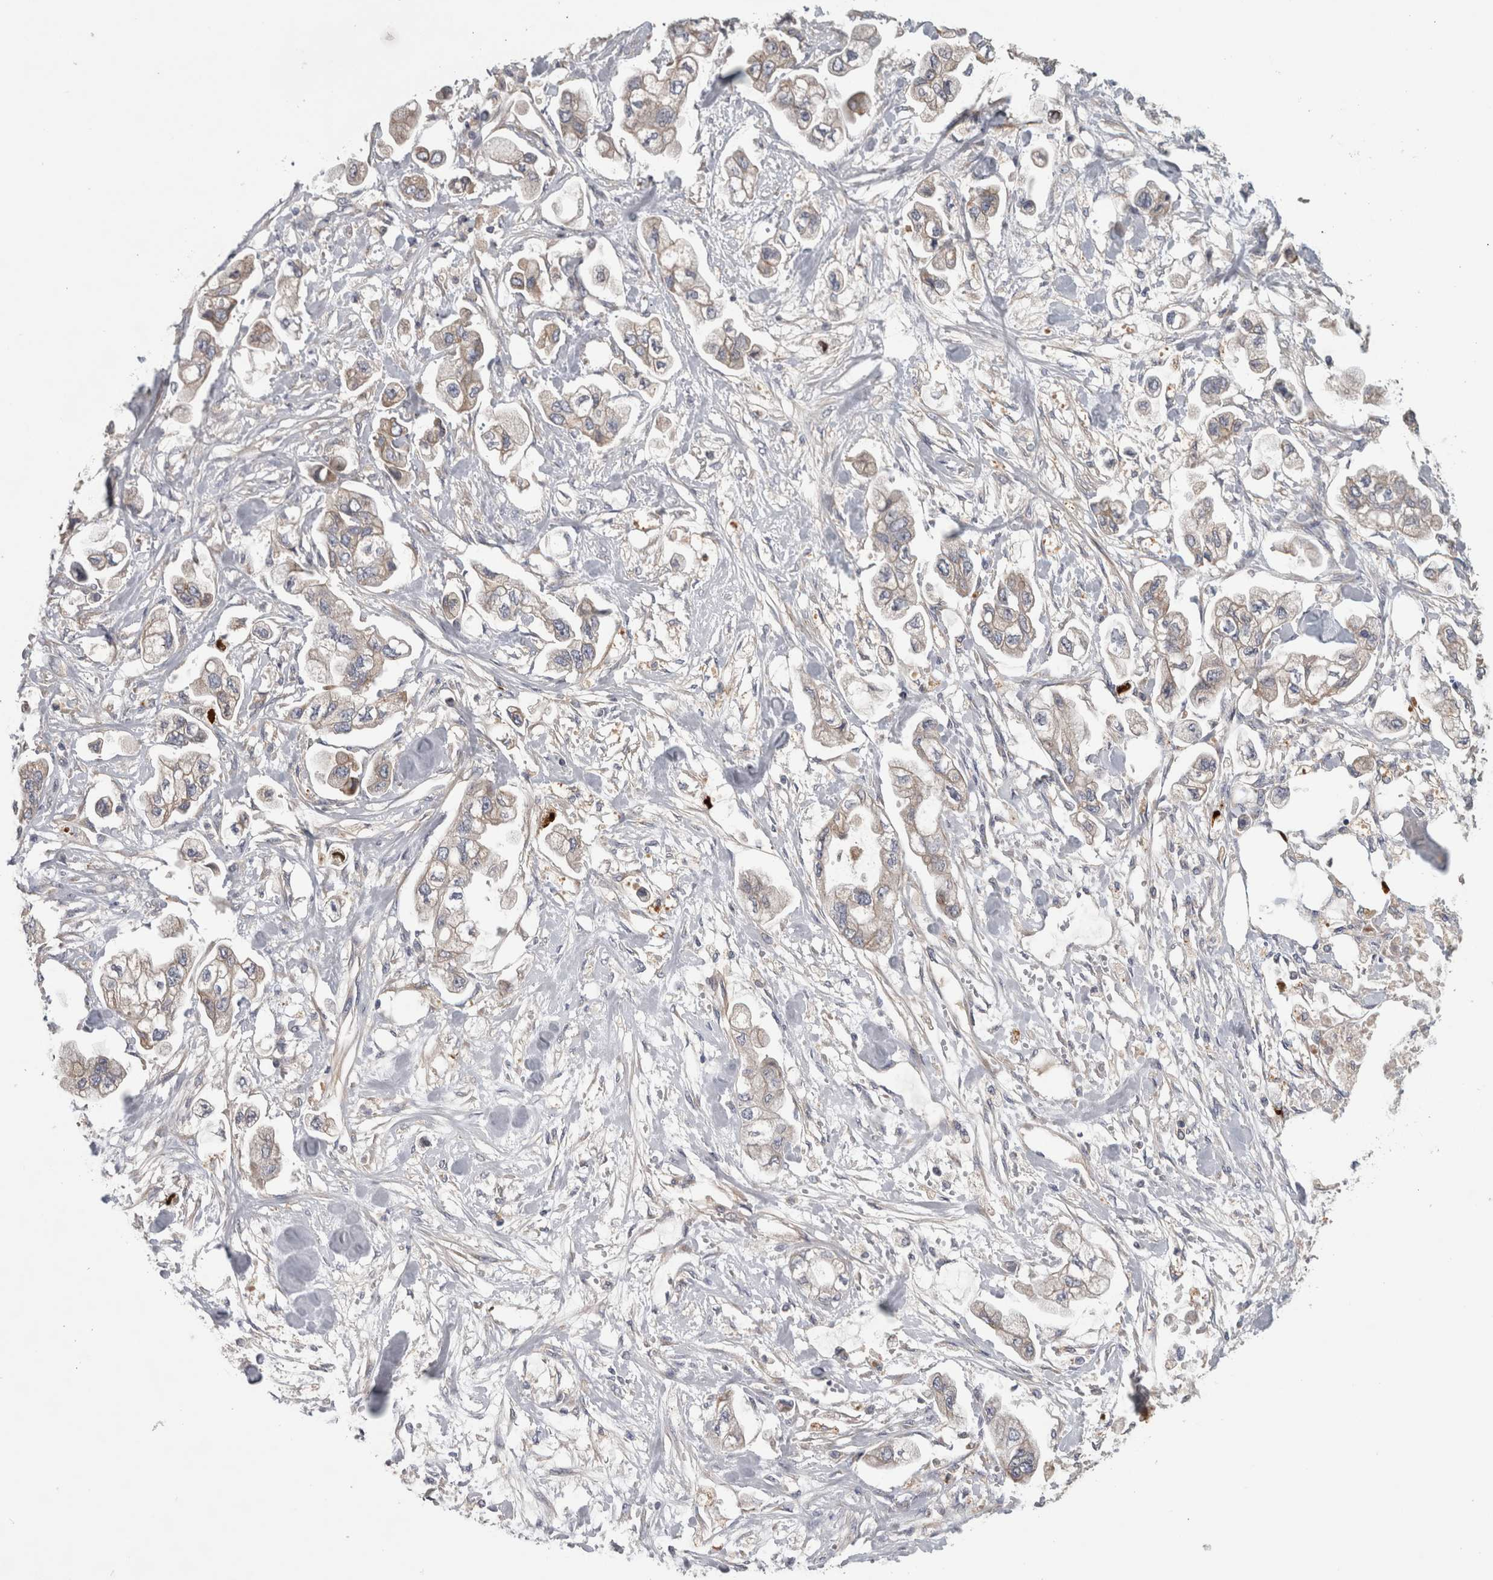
{"staining": {"intensity": "negative", "quantity": "none", "location": "none"}, "tissue": "stomach cancer", "cell_type": "Tumor cells", "image_type": "cancer", "snomed": [{"axis": "morphology", "description": "Normal tissue, NOS"}, {"axis": "morphology", "description": "Adenocarcinoma, NOS"}, {"axis": "topography", "description": "Stomach"}], "caption": "Tumor cells are negative for protein expression in human stomach adenocarcinoma.", "gene": "ATXN2", "patient": {"sex": "male", "age": 62}}